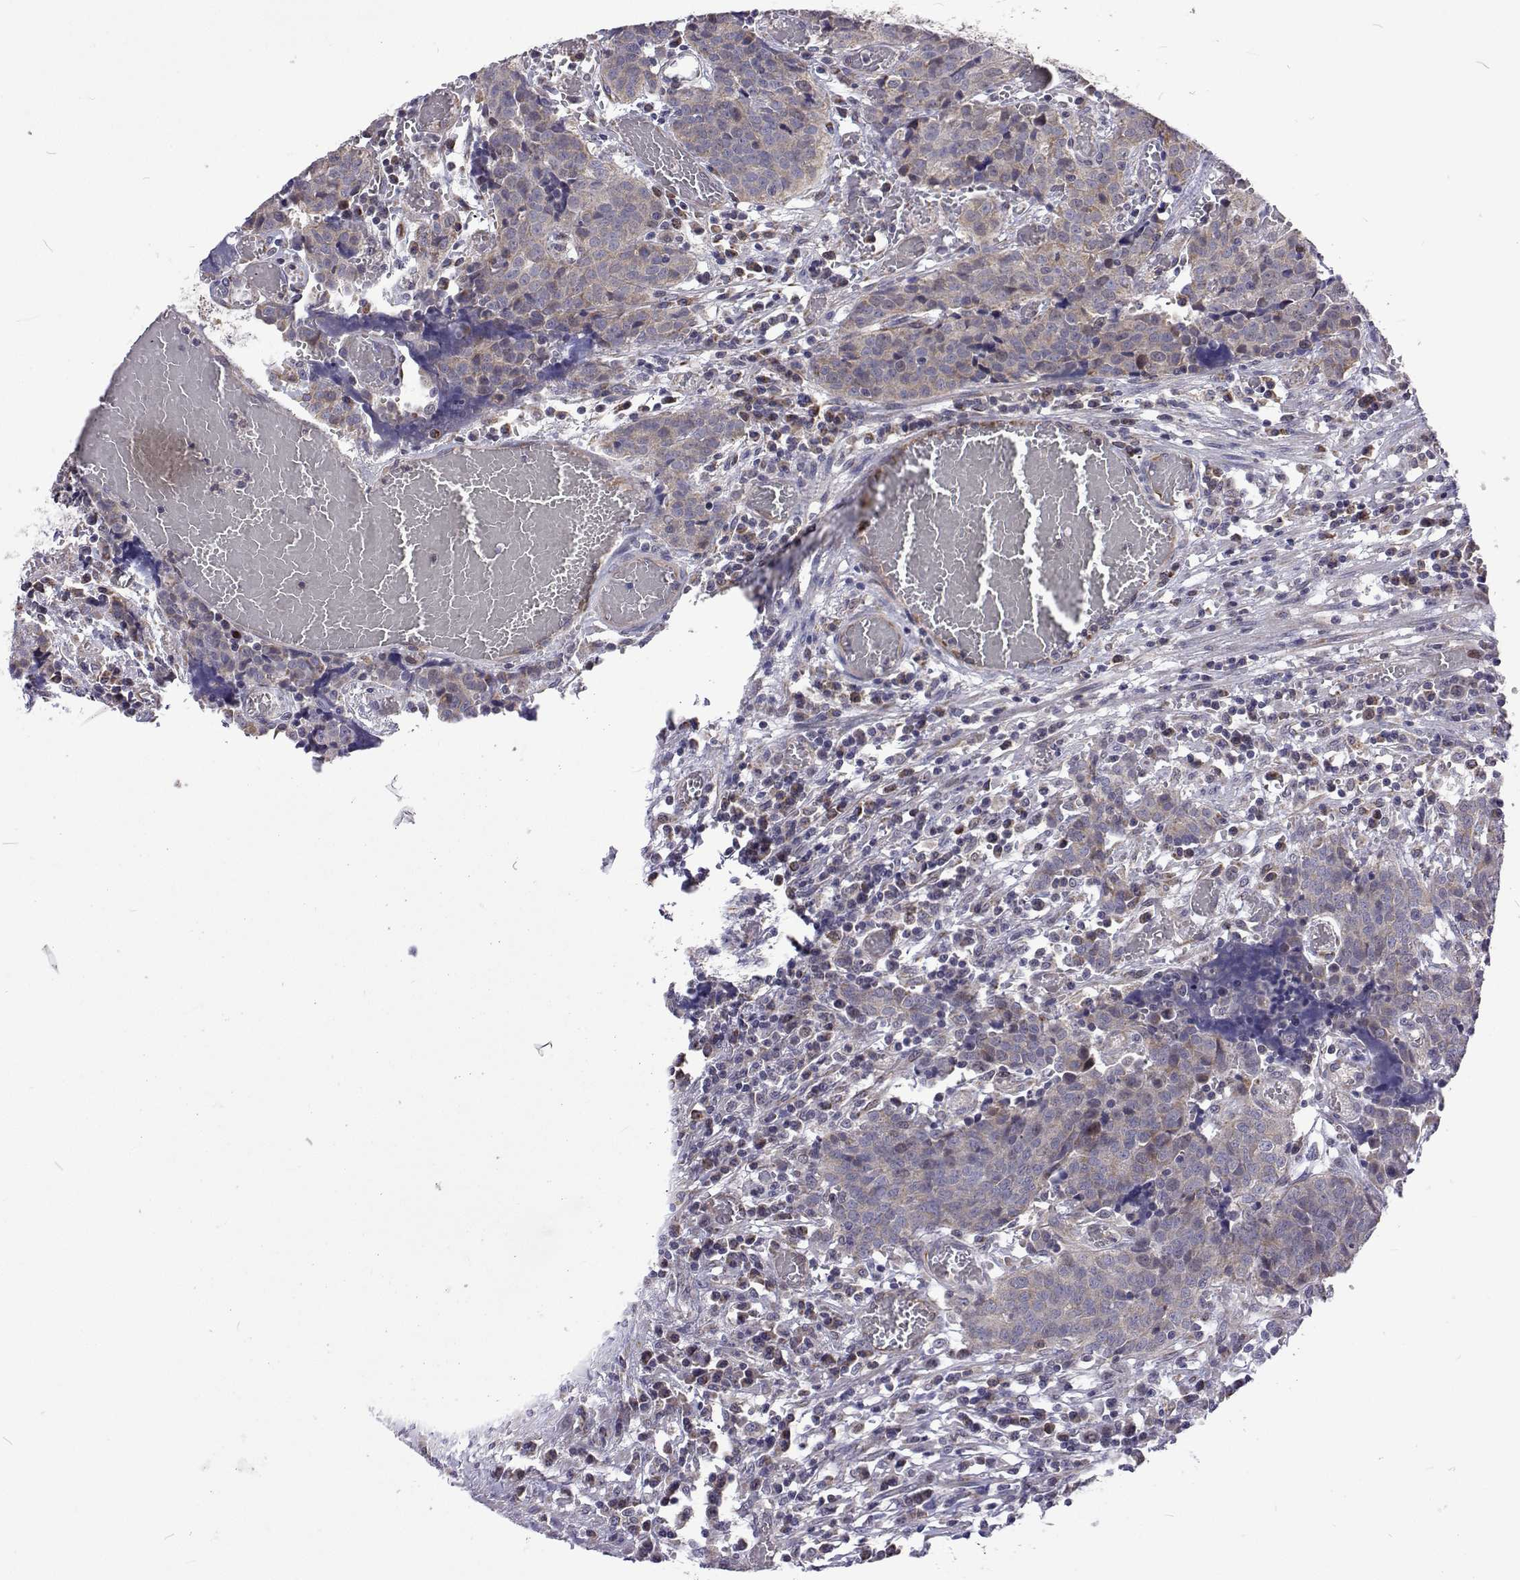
{"staining": {"intensity": "negative", "quantity": "none", "location": "none"}, "tissue": "prostate cancer", "cell_type": "Tumor cells", "image_type": "cancer", "snomed": [{"axis": "morphology", "description": "Adenocarcinoma, High grade"}, {"axis": "topography", "description": "Prostate and seminal vesicle, NOS"}], "caption": "An immunohistochemistry image of high-grade adenocarcinoma (prostate) is shown. There is no staining in tumor cells of high-grade adenocarcinoma (prostate).", "gene": "DHTKD1", "patient": {"sex": "male", "age": 60}}